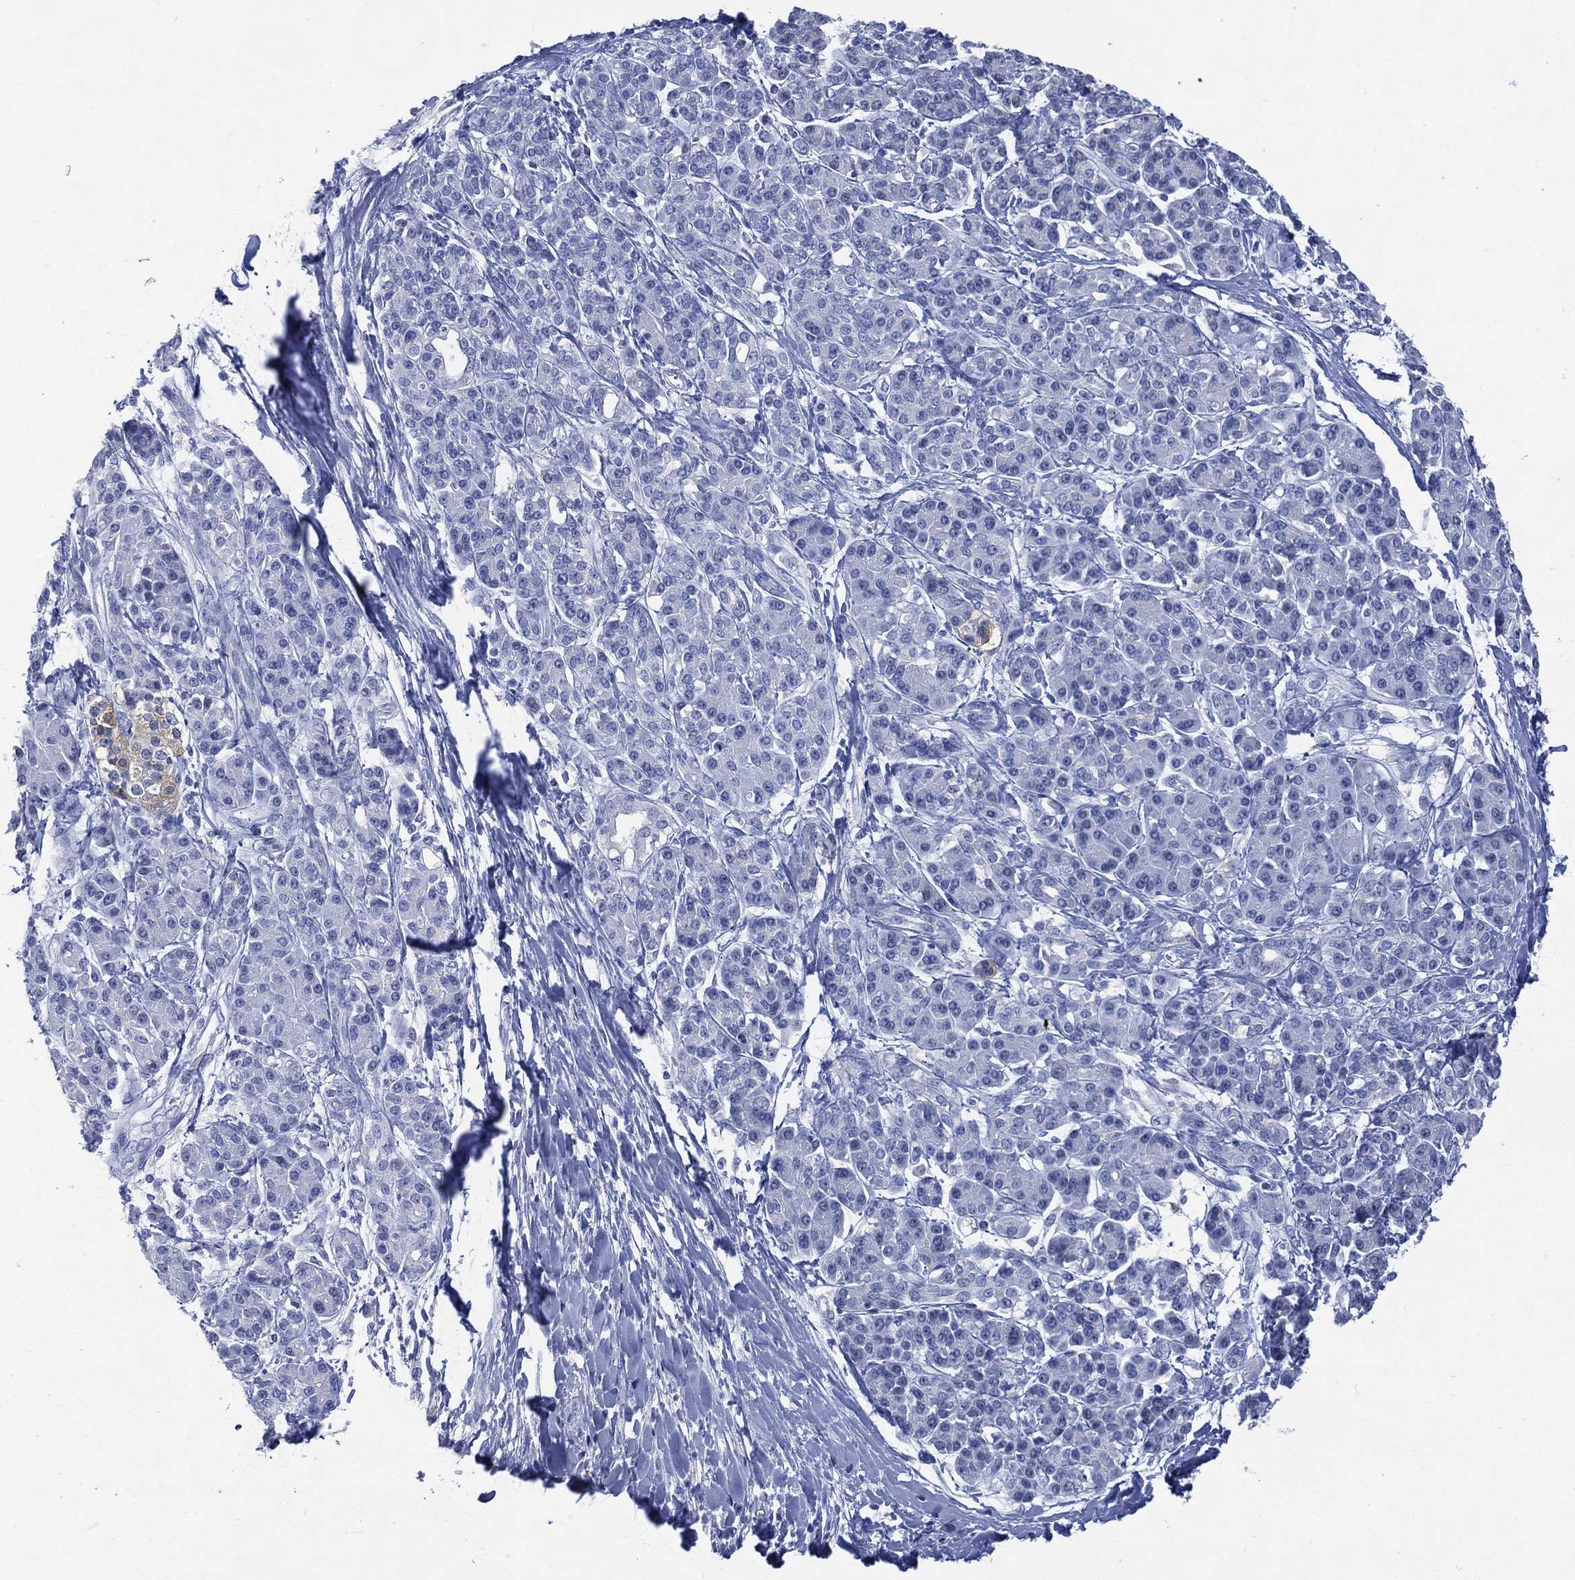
{"staining": {"intensity": "negative", "quantity": "none", "location": "none"}, "tissue": "pancreatic cancer", "cell_type": "Tumor cells", "image_type": "cancer", "snomed": [{"axis": "morphology", "description": "Adenocarcinoma, NOS"}, {"axis": "topography", "description": "Pancreas"}], "caption": "Protein analysis of adenocarcinoma (pancreatic) exhibits no significant expression in tumor cells. Brightfield microscopy of immunohistochemistry stained with DAB (brown) and hematoxylin (blue), captured at high magnification.", "gene": "FMO1", "patient": {"sex": "female", "age": 56}}